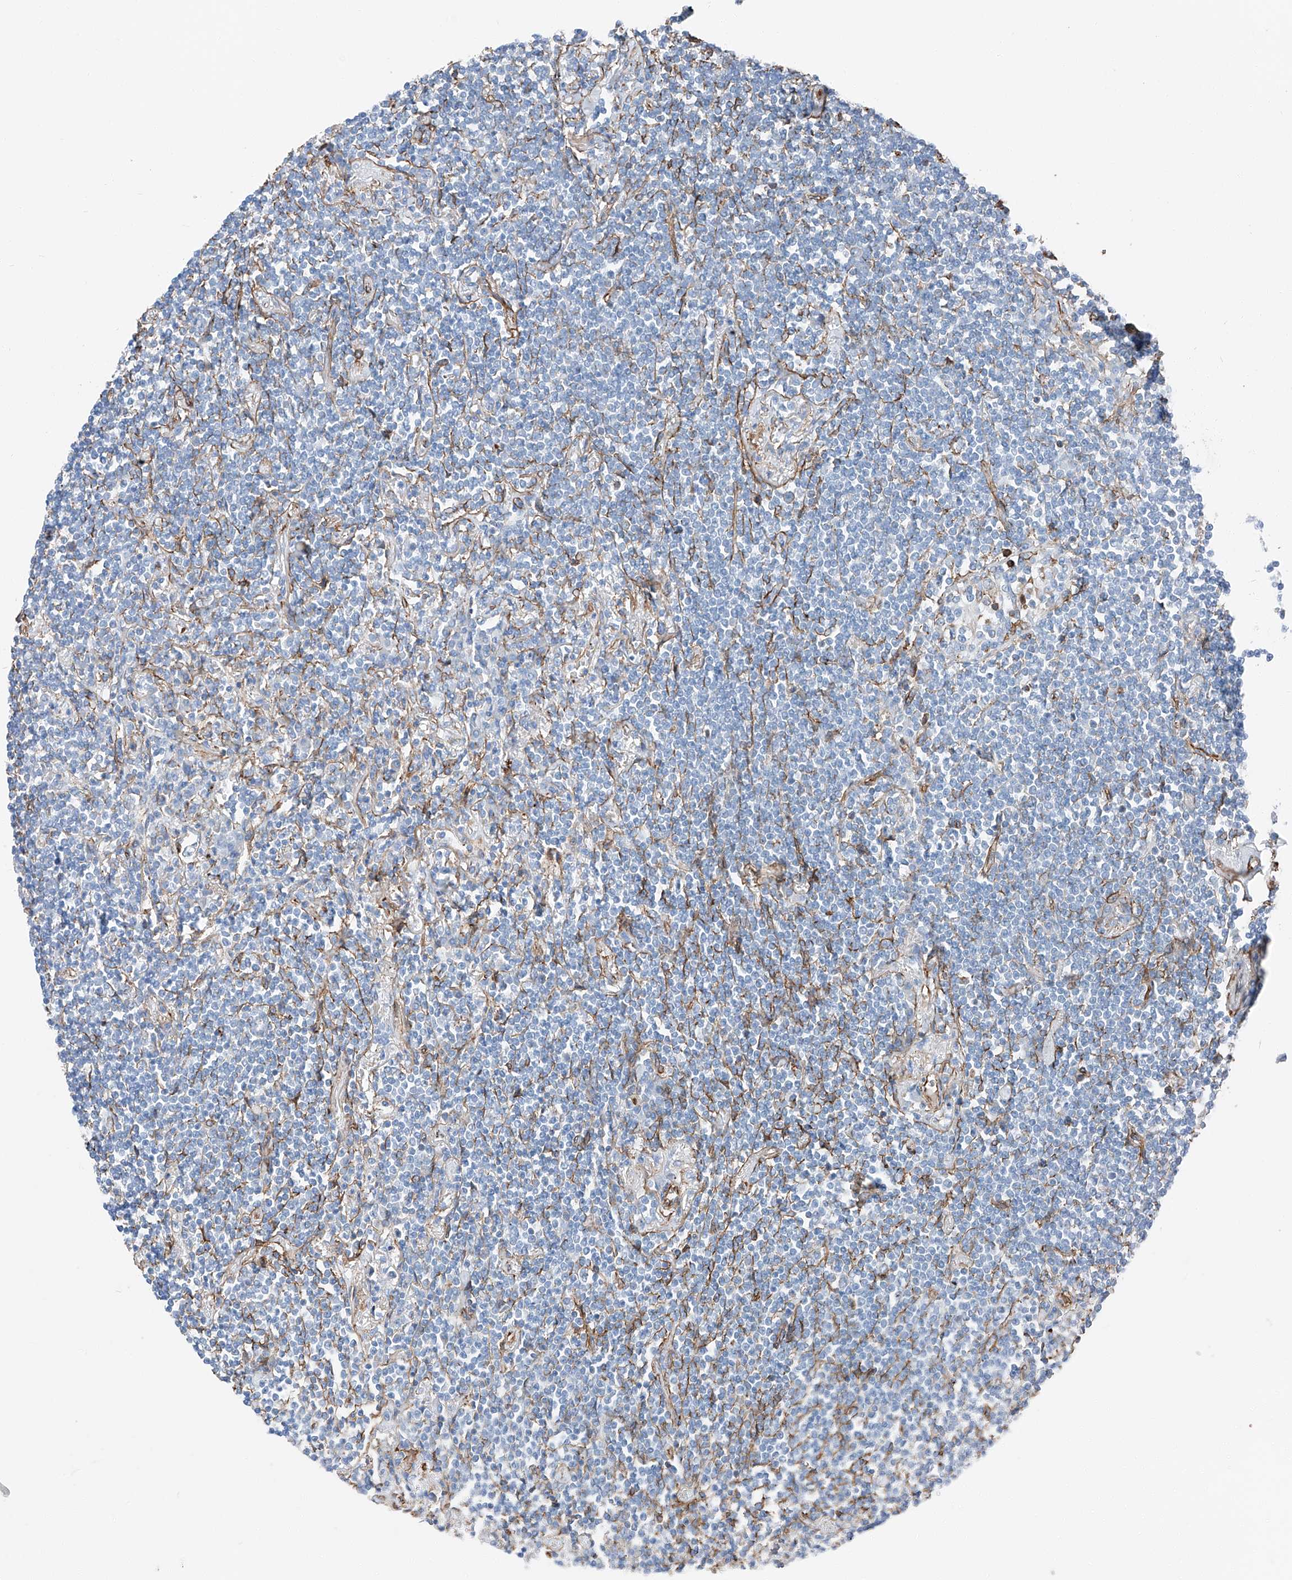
{"staining": {"intensity": "negative", "quantity": "none", "location": "none"}, "tissue": "lymphoma", "cell_type": "Tumor cells", "image_type": "cancer", "snomed": [{"axis": "morphology", "description": "Malignant lymphoma, non-Hodgkin's type, Low grade"}, {"axis": "topography", "description": "Lung"}], "caption": "Tumor cells show no significant positivity in malignant lymphoma, non-Hodgkin's type (low-grade).", "gene": "ZNF804A", "patient": {"sex": "female", "age": 71}}